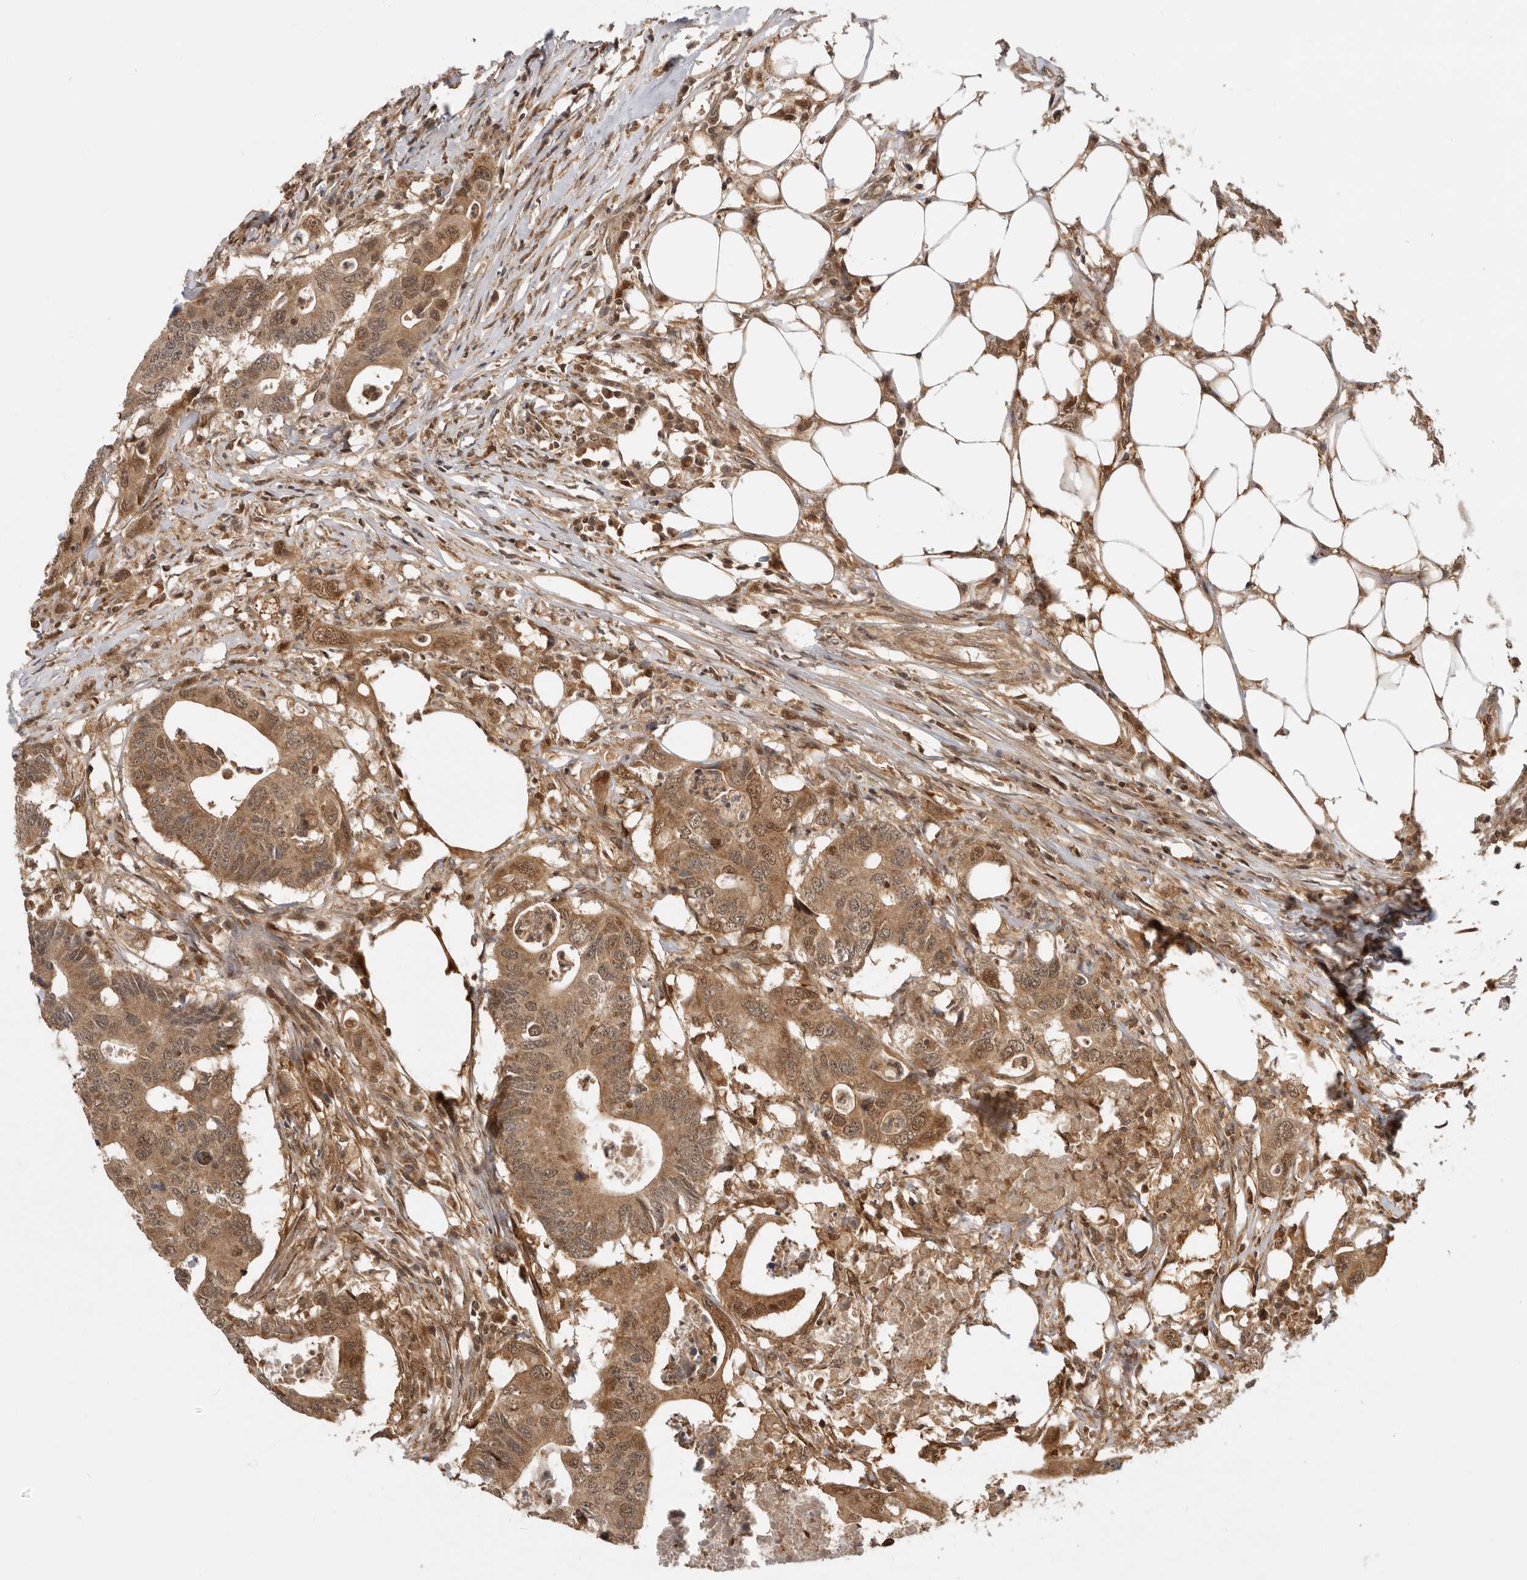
{"staining": {"intensity": "moderate", "quantity": ">75%", "location": "cytoplasmic/membranous,nuclear"}, "tissue": "colorectal cancer", "cell_type": "Tumor cells", "image_type": "cancer", "snomed": [{"axis": "morphology", "description": "Adenocarcinoma, NOS"}, {"axis": "topography", "description": "Colon"}], "caption": "IHC of colorectal adenocarcinoma exhibits medium levels of moderate cytoplasmic/membranous and nuclear positivity in approximately >75% of tumor cells.", "gene": "ADPRS", "patient": {"sex": "male", "age": 71}}